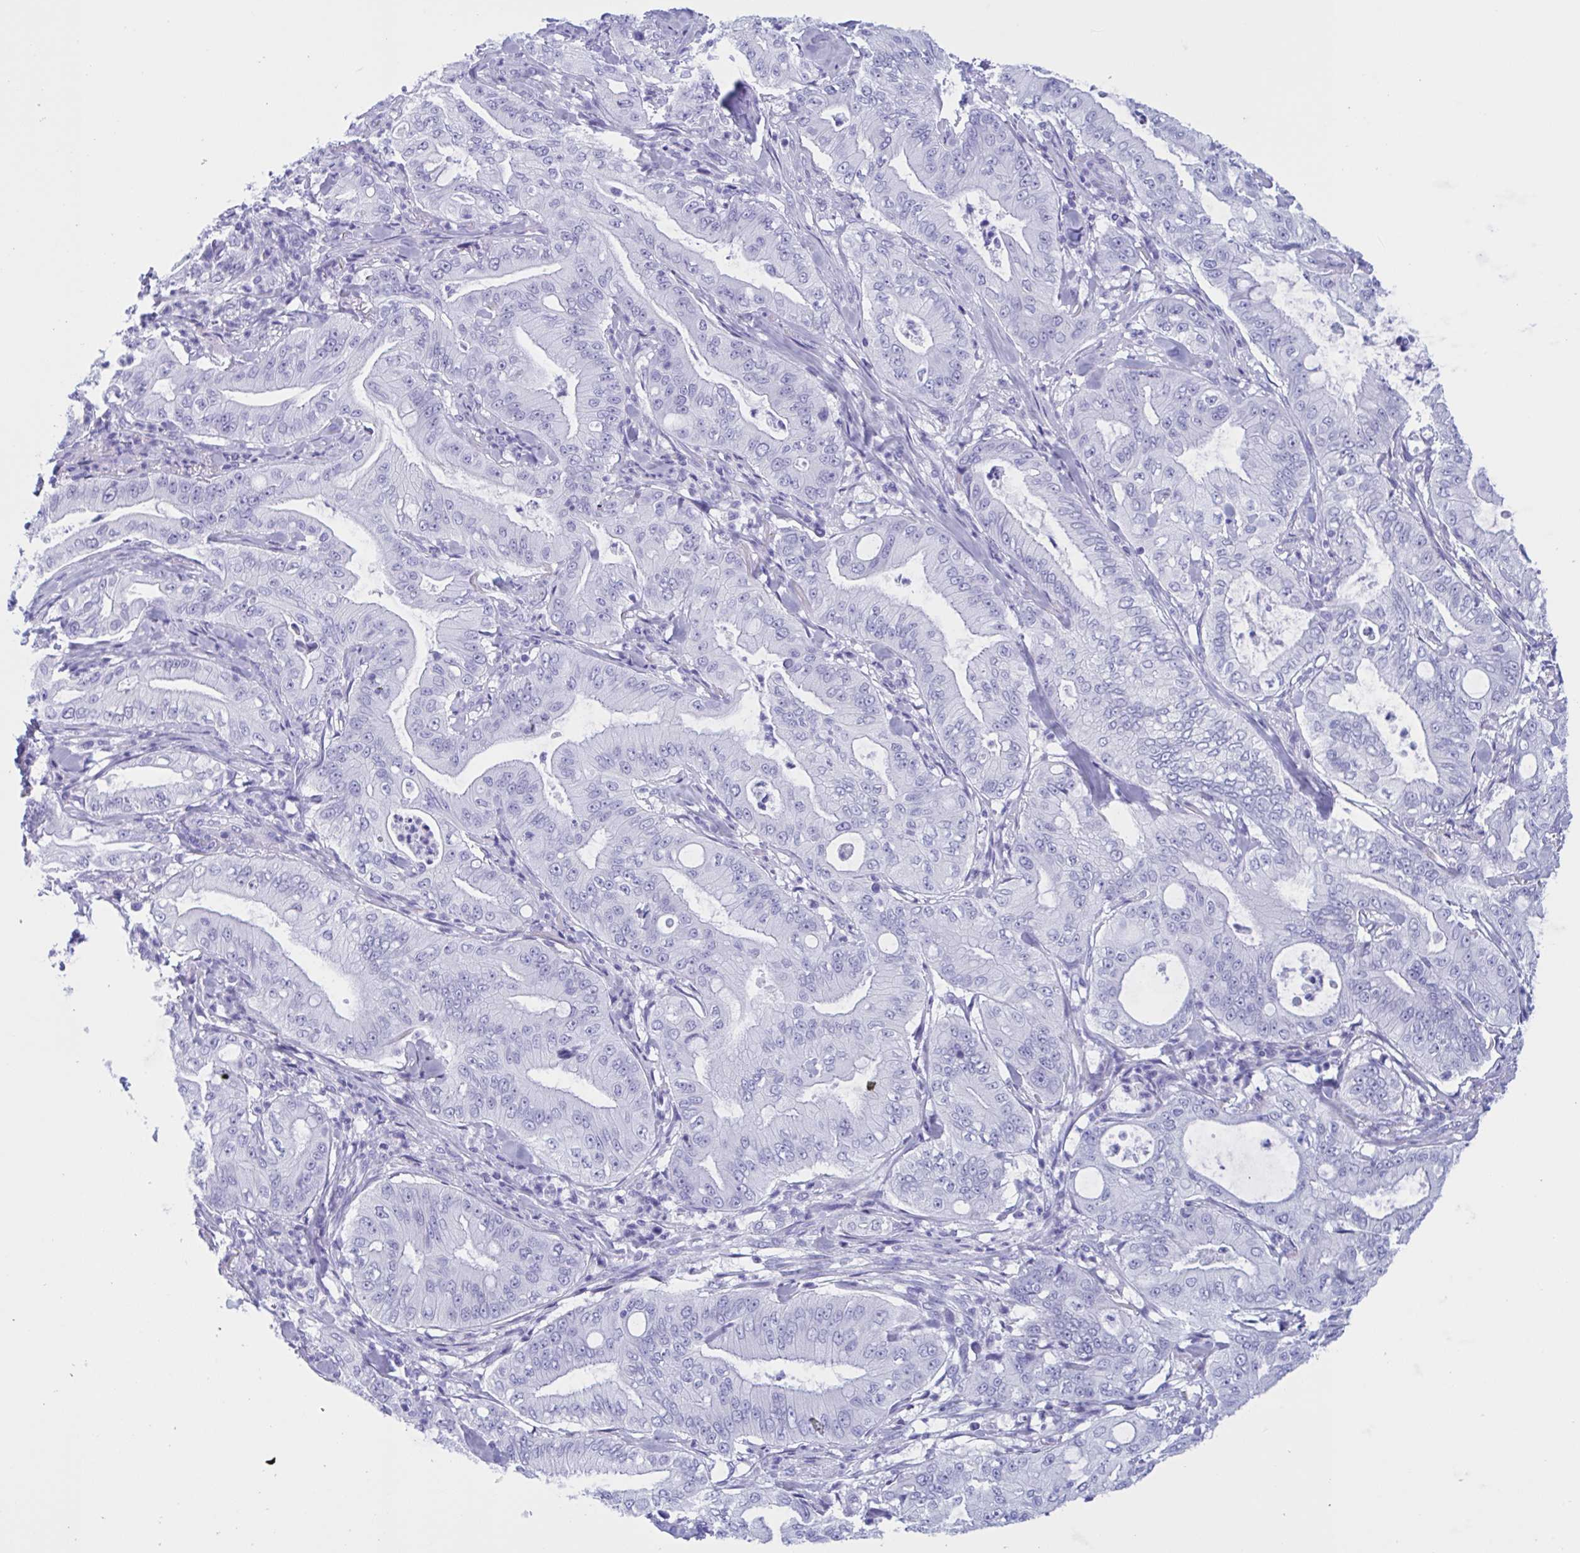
{"staining": {"intensity": "negative", "quantity": "none", "location": "none"}, "tissue": "pancreatic cancer", "cell_type": "Tumor cells", "image_type": "cancer", "snomed": [{"axis": "morphology", "description": "Adenocarcinoma, NOS"}, {"axis": "topography", "description": "Pancreas"}], "caption": "Photomicrograph shows no significant protein positivity in tumor cells of pancreatic cancer. The staining was performed using DAB to visualize the protein expression in brown, while the nuclei were stained in blue with hematoxylin (Magnification: 20x).", "gene": "ZNF850", "patient": {"sex": "male", "age": 71}}